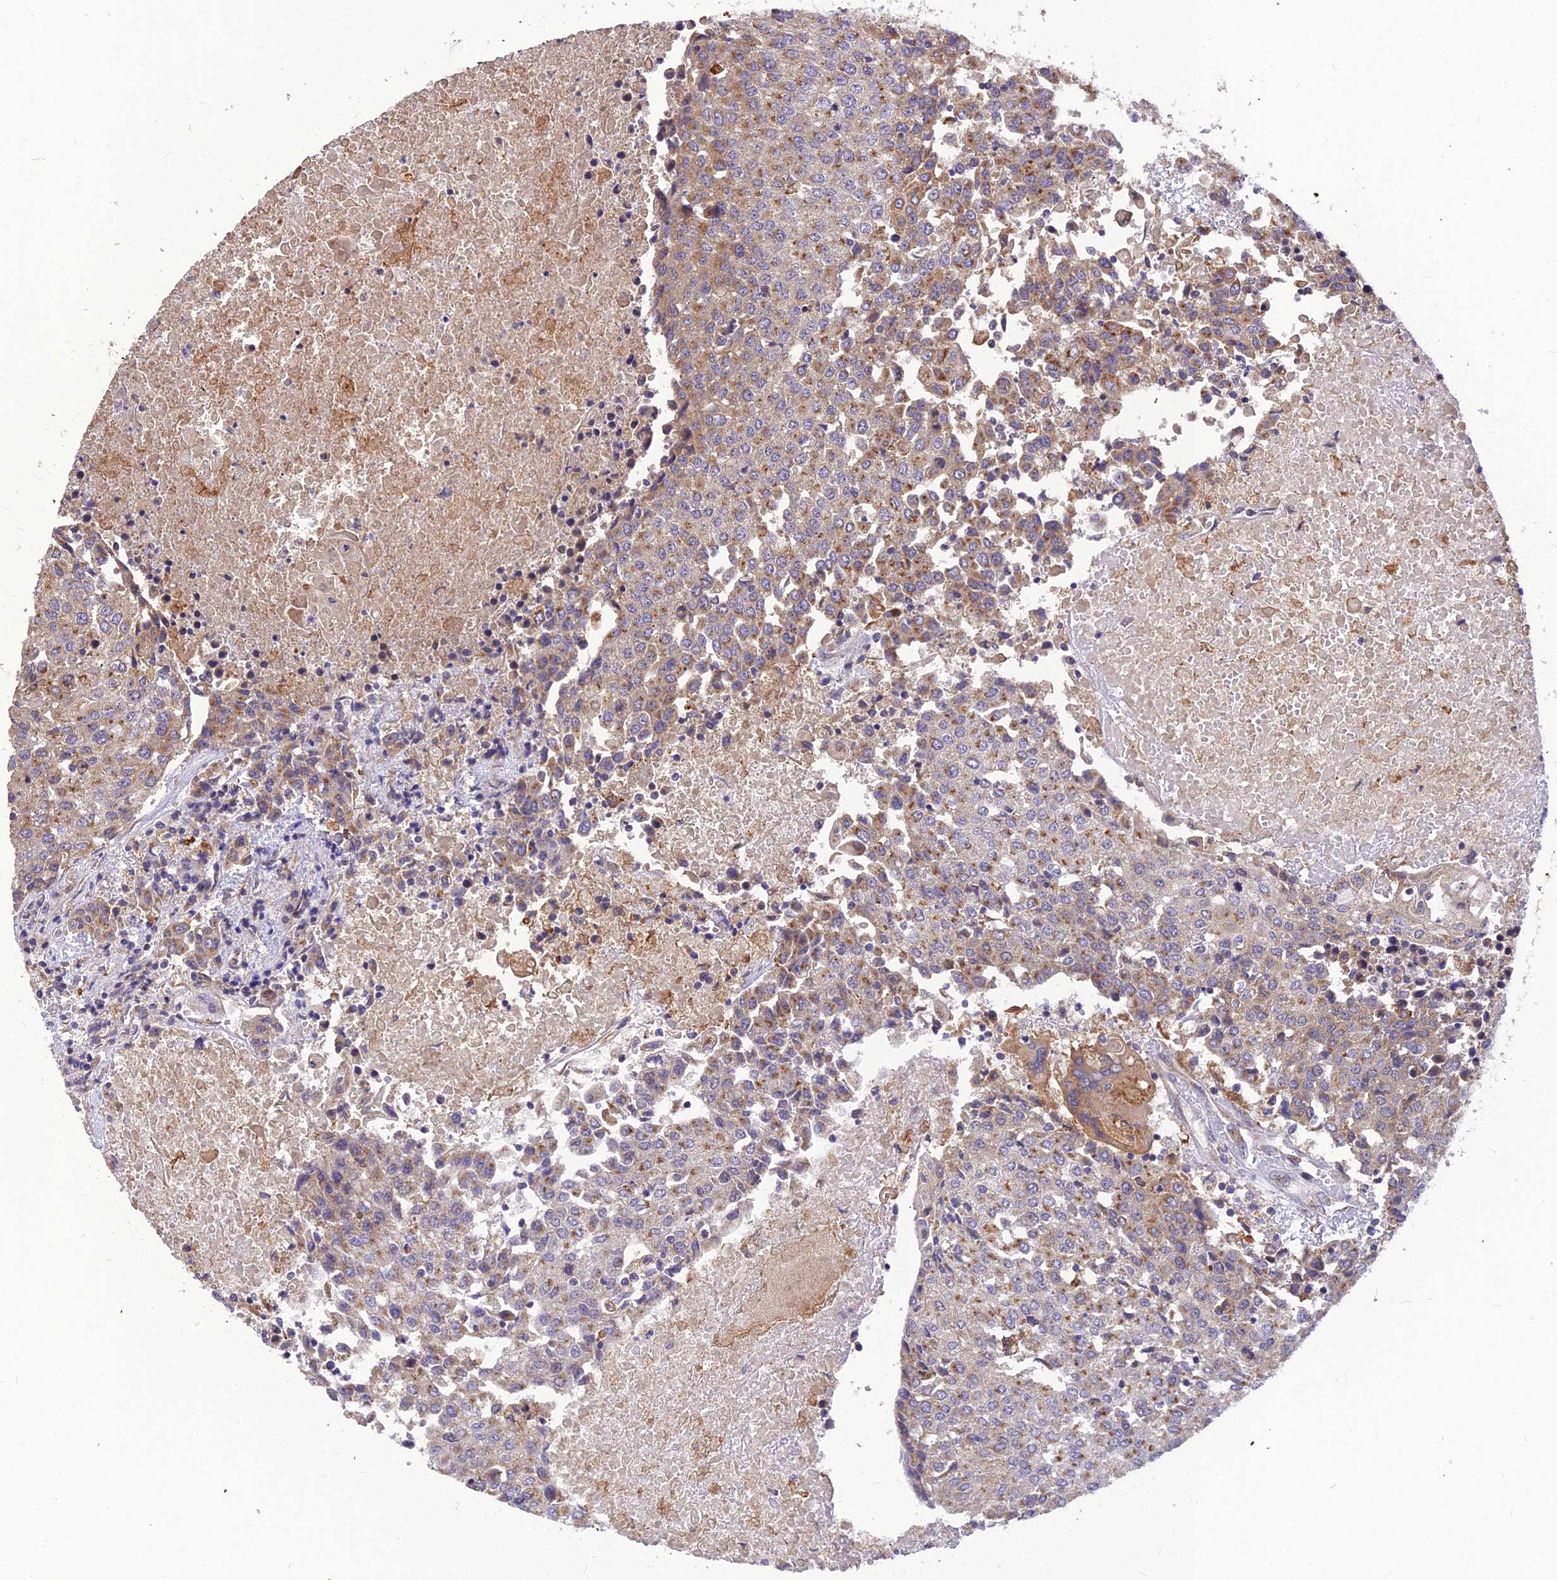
{"staining": {"intensity": "moderate", "quantity": ">75%", "location": "cytoplasmic/membranous"}, "tissue": "urothelial cancer", "cell_type": "Tumor cells", "image_type": "cancer", "snomed": [{"axis": "morphology", "description": "Urothelial carcinoma, High grade"}, {"axis": "topography", "description": "Urinary bladder"}], "caption": "Immunohistochemistry (IHC) micrograph of neoplastic tissue: human urothelial cancer stained using IHC demonstrates medium levels of moderate protein expression localized specifically in the cytoplasmic/membranous of tumor cells, appearing as a cytoplasmic/membranous brown color.", "gene": "LEKR1", "patient": {"sex": "female", "age": 85}}